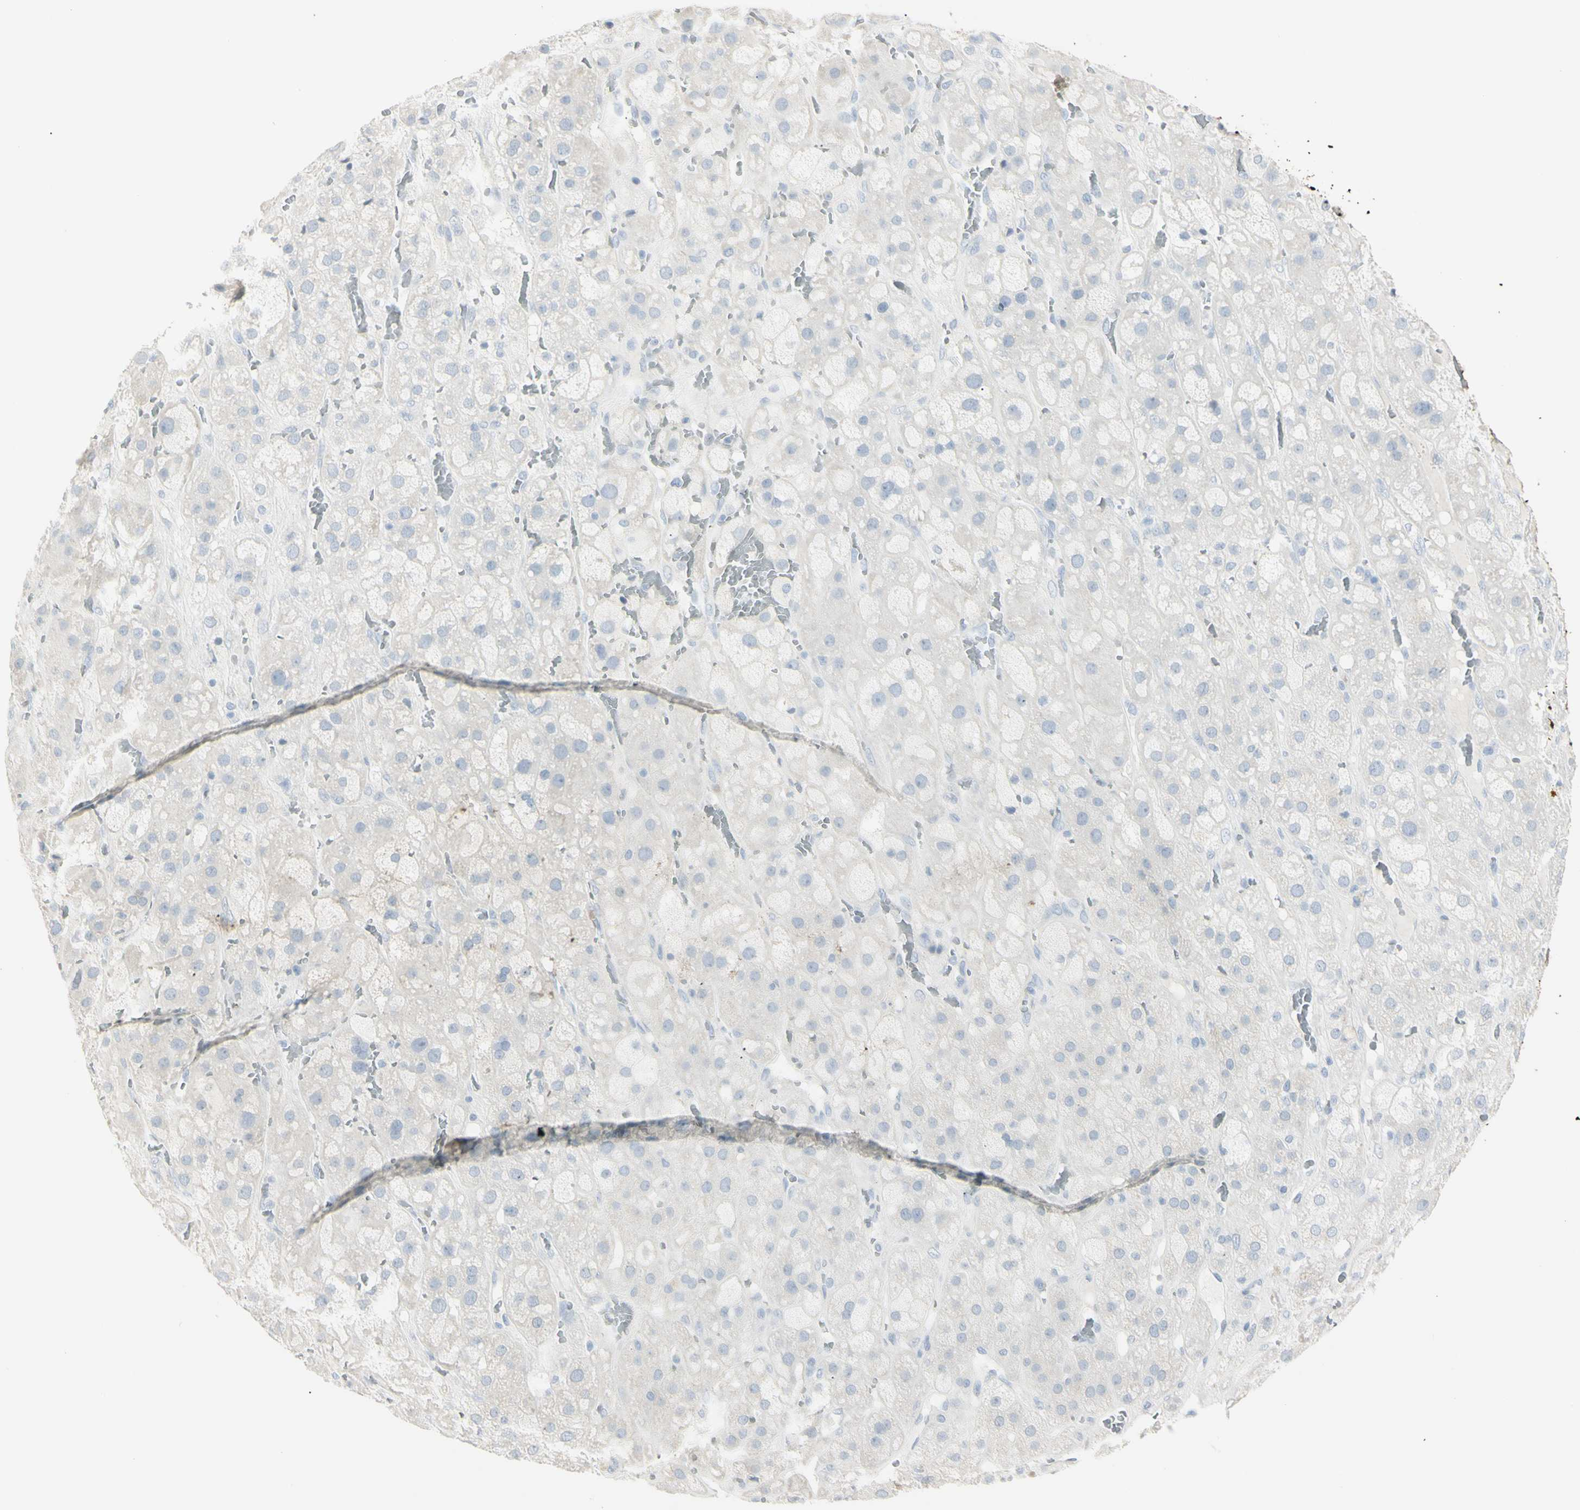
{"staining": {"intensity": "negative", "quantity": "none", "location": "none"}, "tissue": "adrenal gland", "cell_type": "Glandular cells", "image_type": "normal", "snomed": [{"axis": "morphology", "description": "Normal tissue, NOS"}, {"axis": "topography", "description": "Adrenal gland"}], "caption": "Immunohistochemistry (IHC) micrograph of normal adrenal gland: human adrenal gland stained with DAB (3,3'-diaminobenzidine) reveals no significant protein positivity in glandular cells.", "gene": "PIP", "patient": {"sex": "female", "age": 47}}